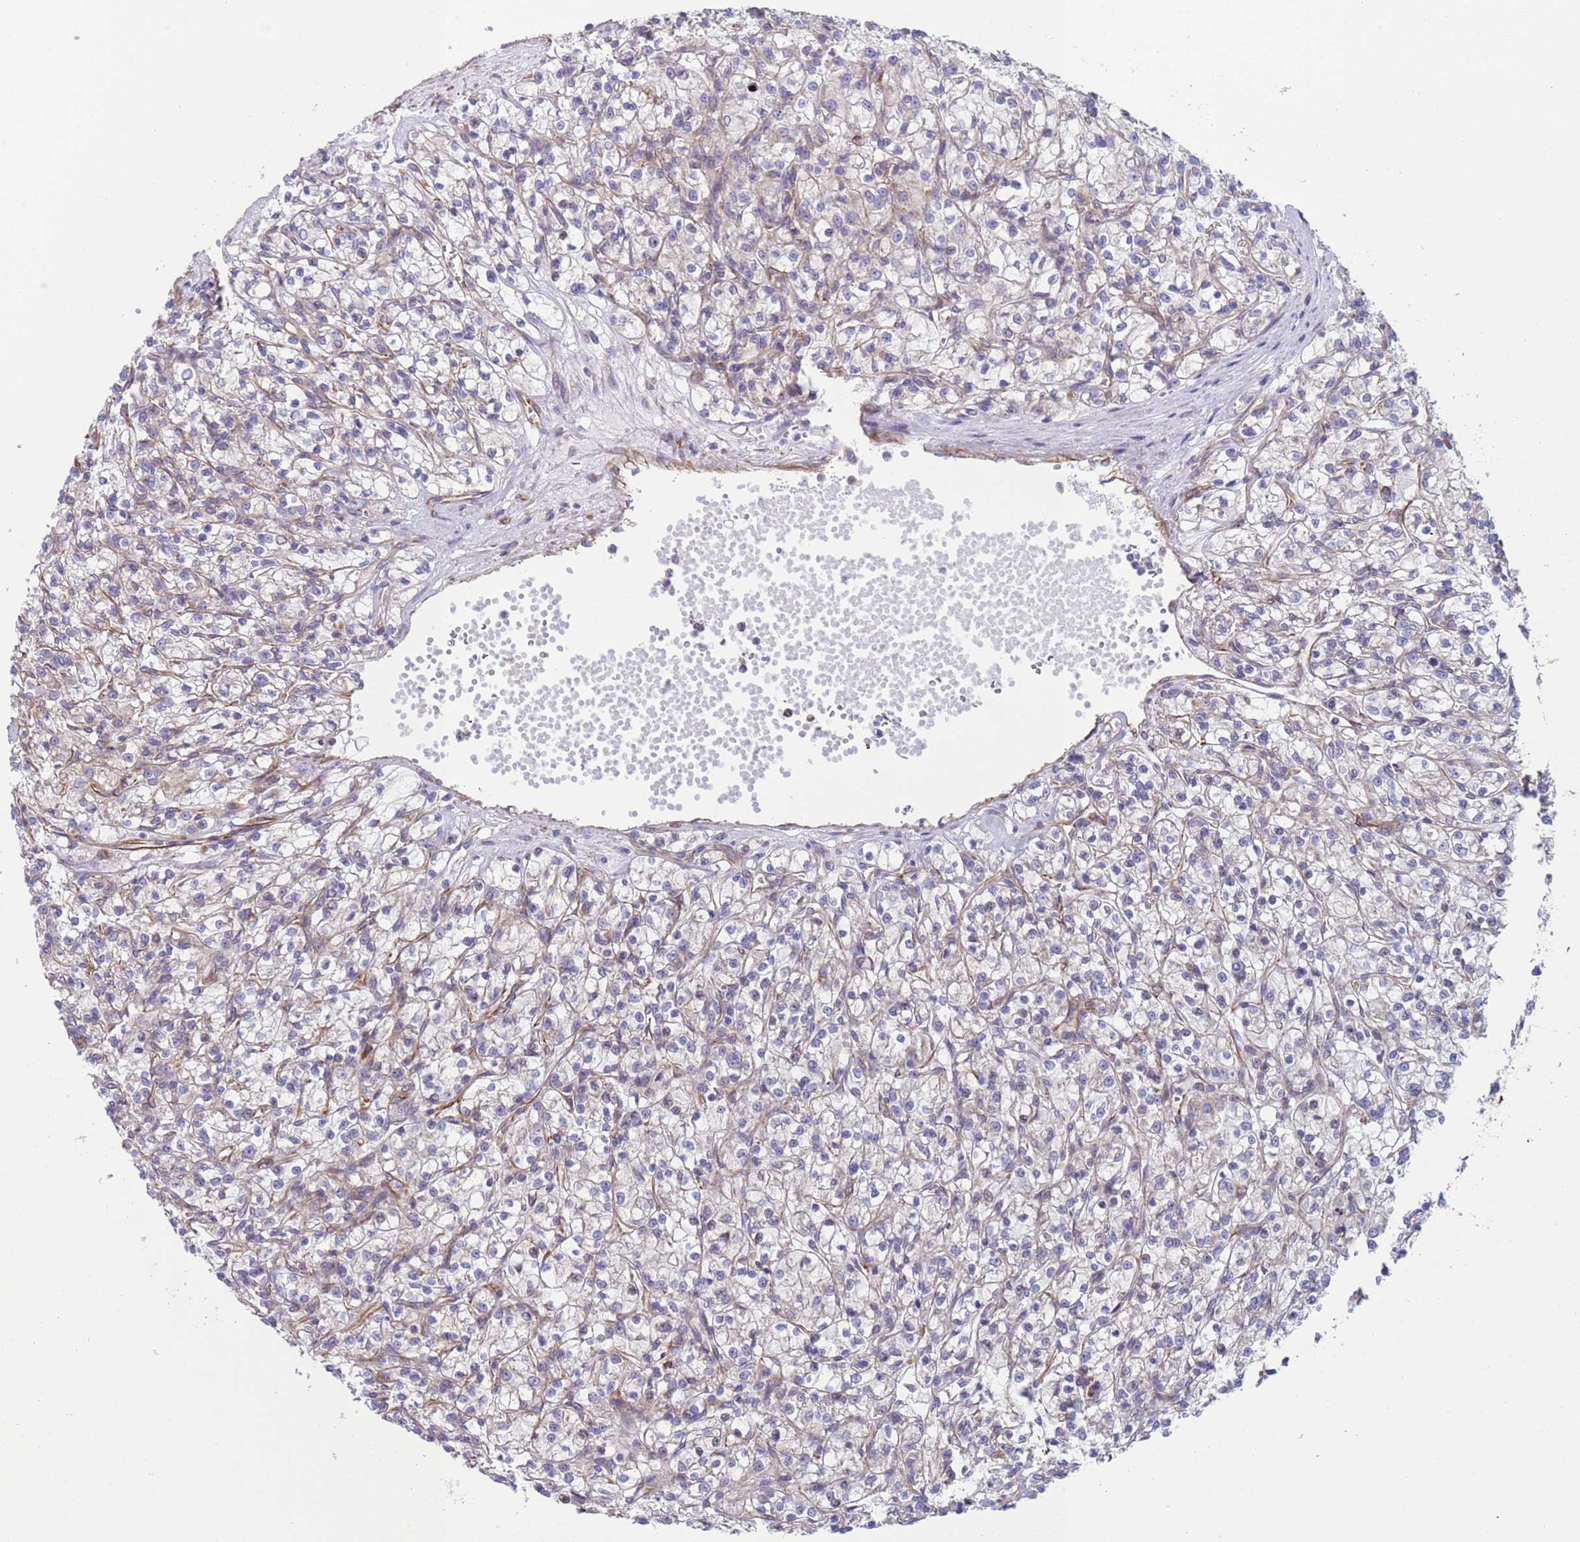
{"staining": {"intensity": "negative", "quantity": "none", "location": "none"}, "tissue": "renal cancer", "cell_type": "Tumor cells", "image_type": "cancer", "snomed": [{"axis": "morphology", "description": "Adenocarcinoma, NOS"}, {"axis": "topography", "description": "Kidney"}], "caption": "Tumor cells show no significant protein staining in renal adenocarcinoma.", "gene": "NUDT12", "patient": {"sex": "female", "age": 59}}